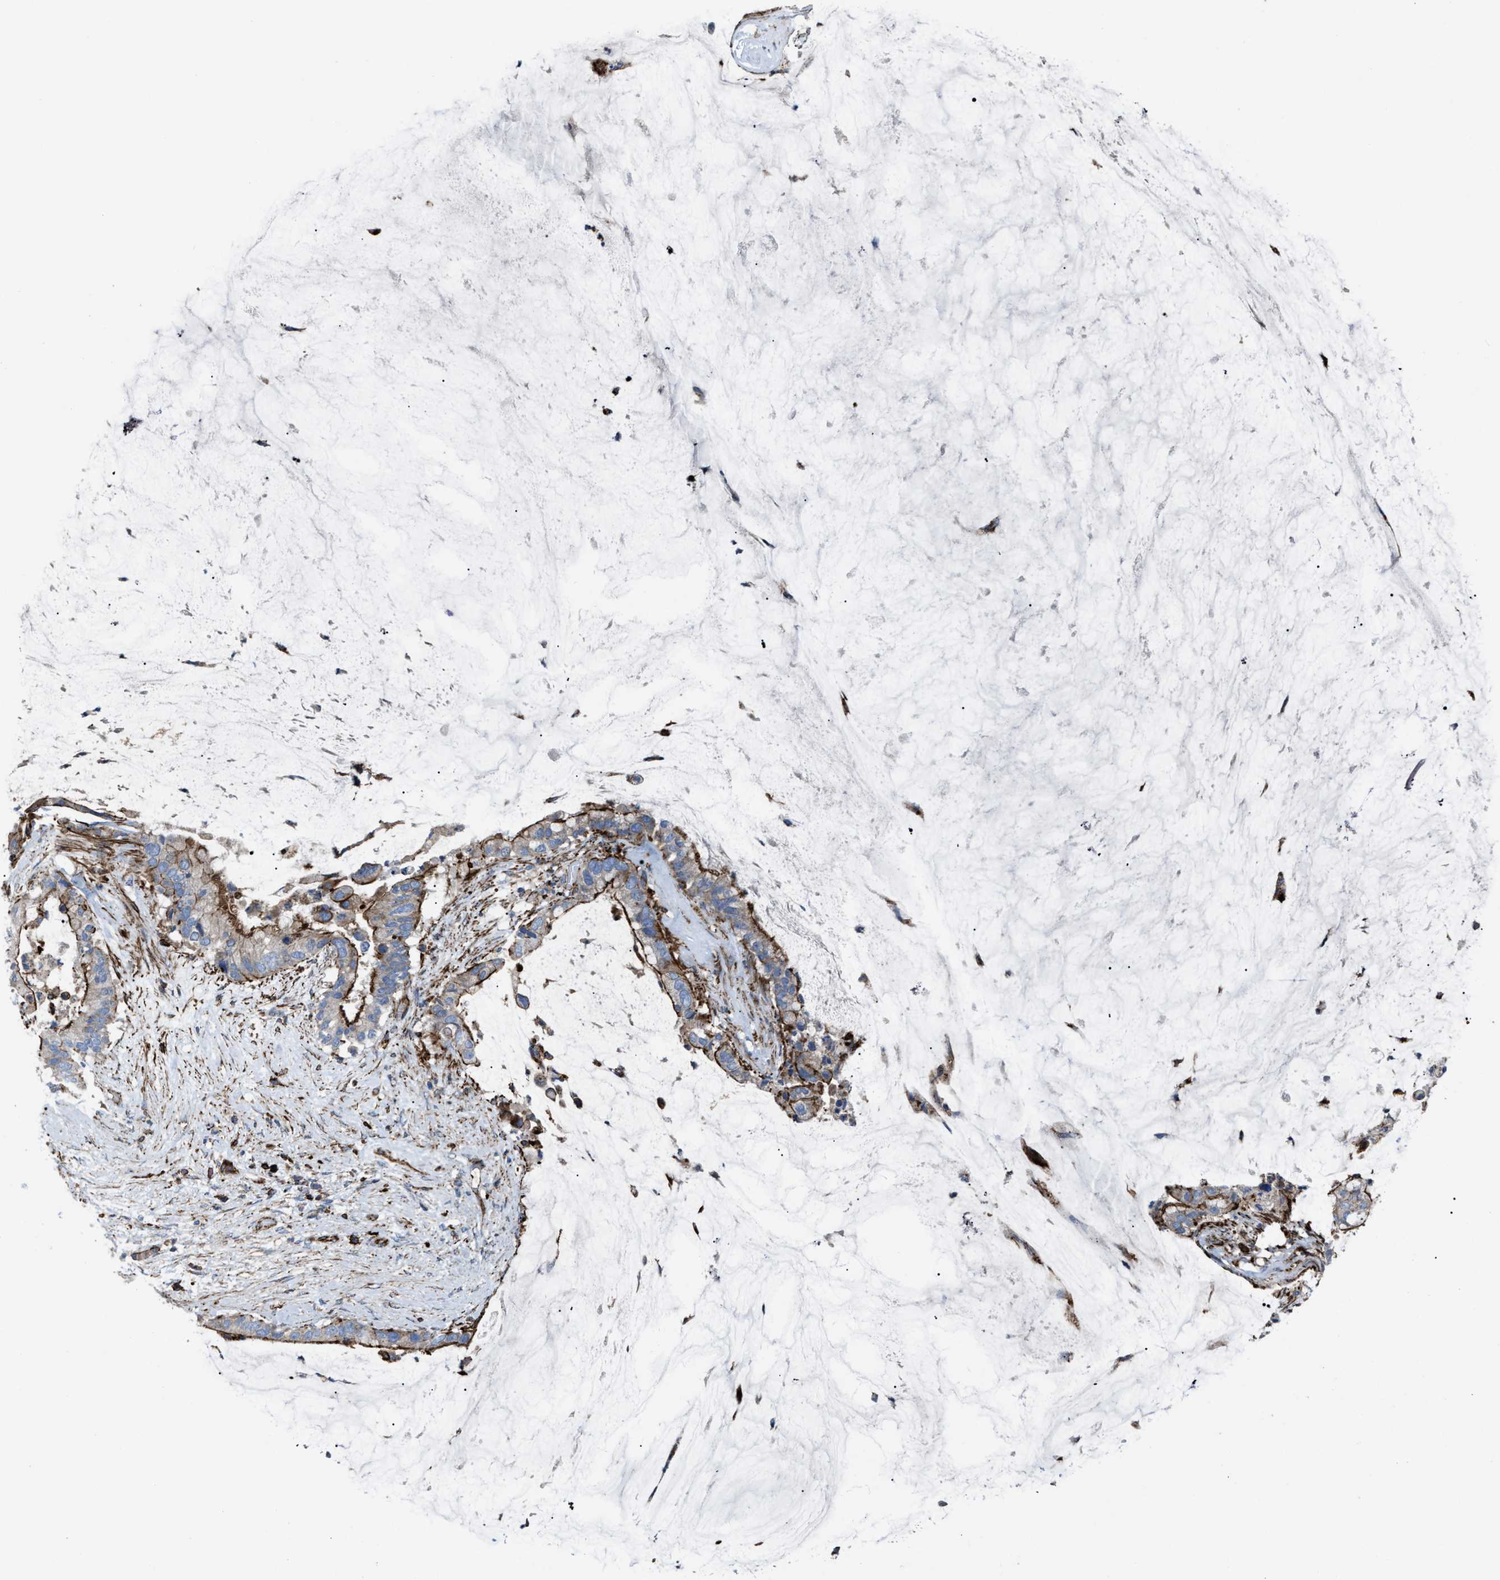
{"staining": {"intensity": "moderate", "quantity": ">75%", "location": "cytoplasmic/membranous"}, "tissue": "pancreatic cancer", "cell_type": "Tumor cells", "image_type": "cancer", "snomed": [{"axis": "morphology", "description": "Adenocarcinoma, NOS"}, {"axis": "topography", "description": "Pancreas"}], "caption": "Protein expression analysis of adenocarcinoma (pancreatic) shows moderate cytoplasmic/membranous staining in about >75% of tumor cells.", "gene": "AGPAT2", "patient": {"sex": "male", "age": 41}}